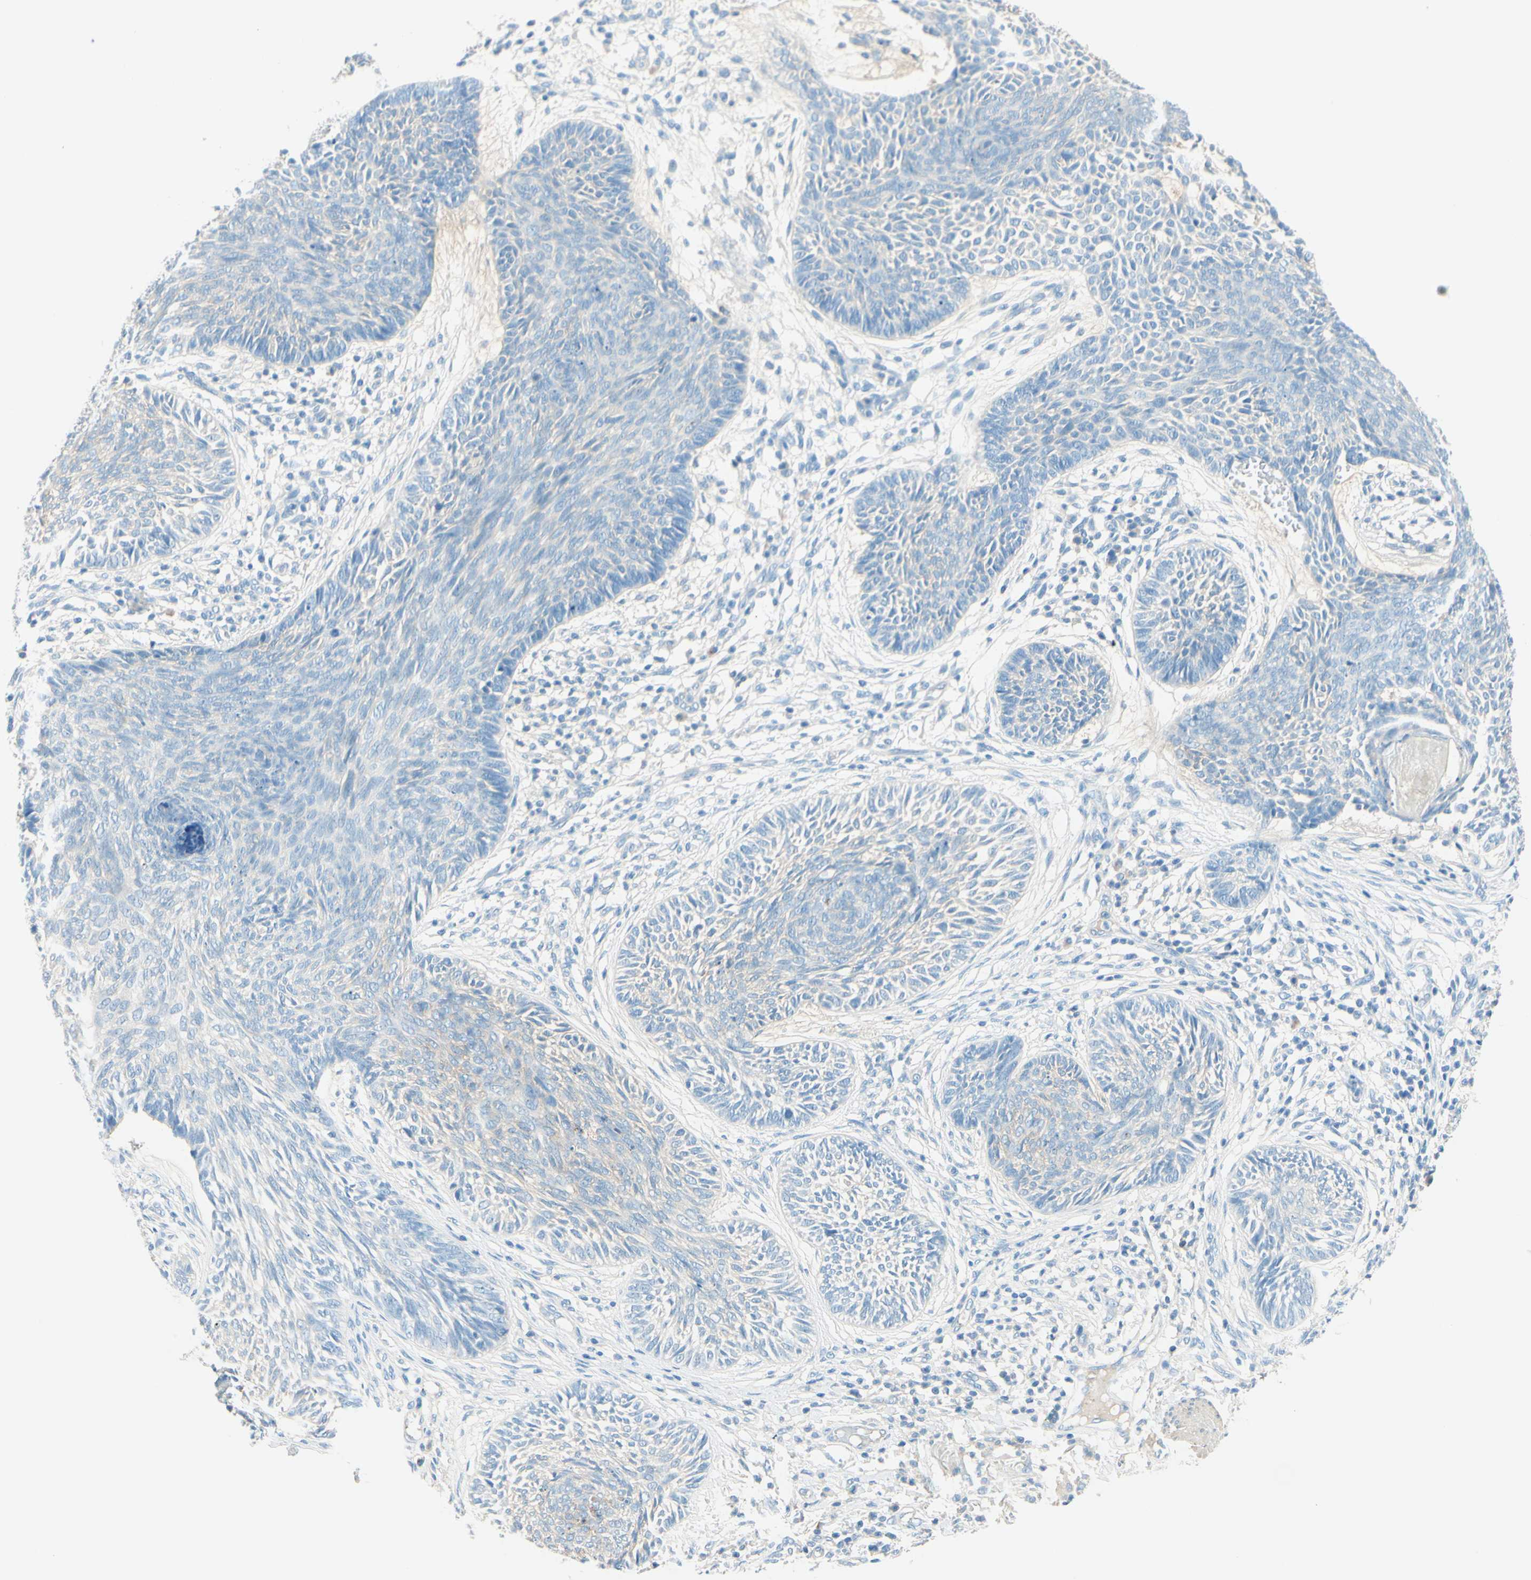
{"staining": {"intensity": "negative", "quantity": "none", "location": "none"}, "tissue": "skin cancer", "cell_type": "Tumor cells", "image_type": "cancer", "snomed": [{"axis": "morphology", "description": "Papilloma, NOS"}, {"axis": "morphology", "description": "Basal cell carcinoma"}, {"axis": "topography", "description": "Skin"}], "caption": "Skin cancer was stained to show a protein in brown. There is no significant expression in tumor cells. (Brightfield microscopy of DAB IHC at high magnification).", "gene": "NCBP2L", "patient": {"sex": "male", "age": 87}}